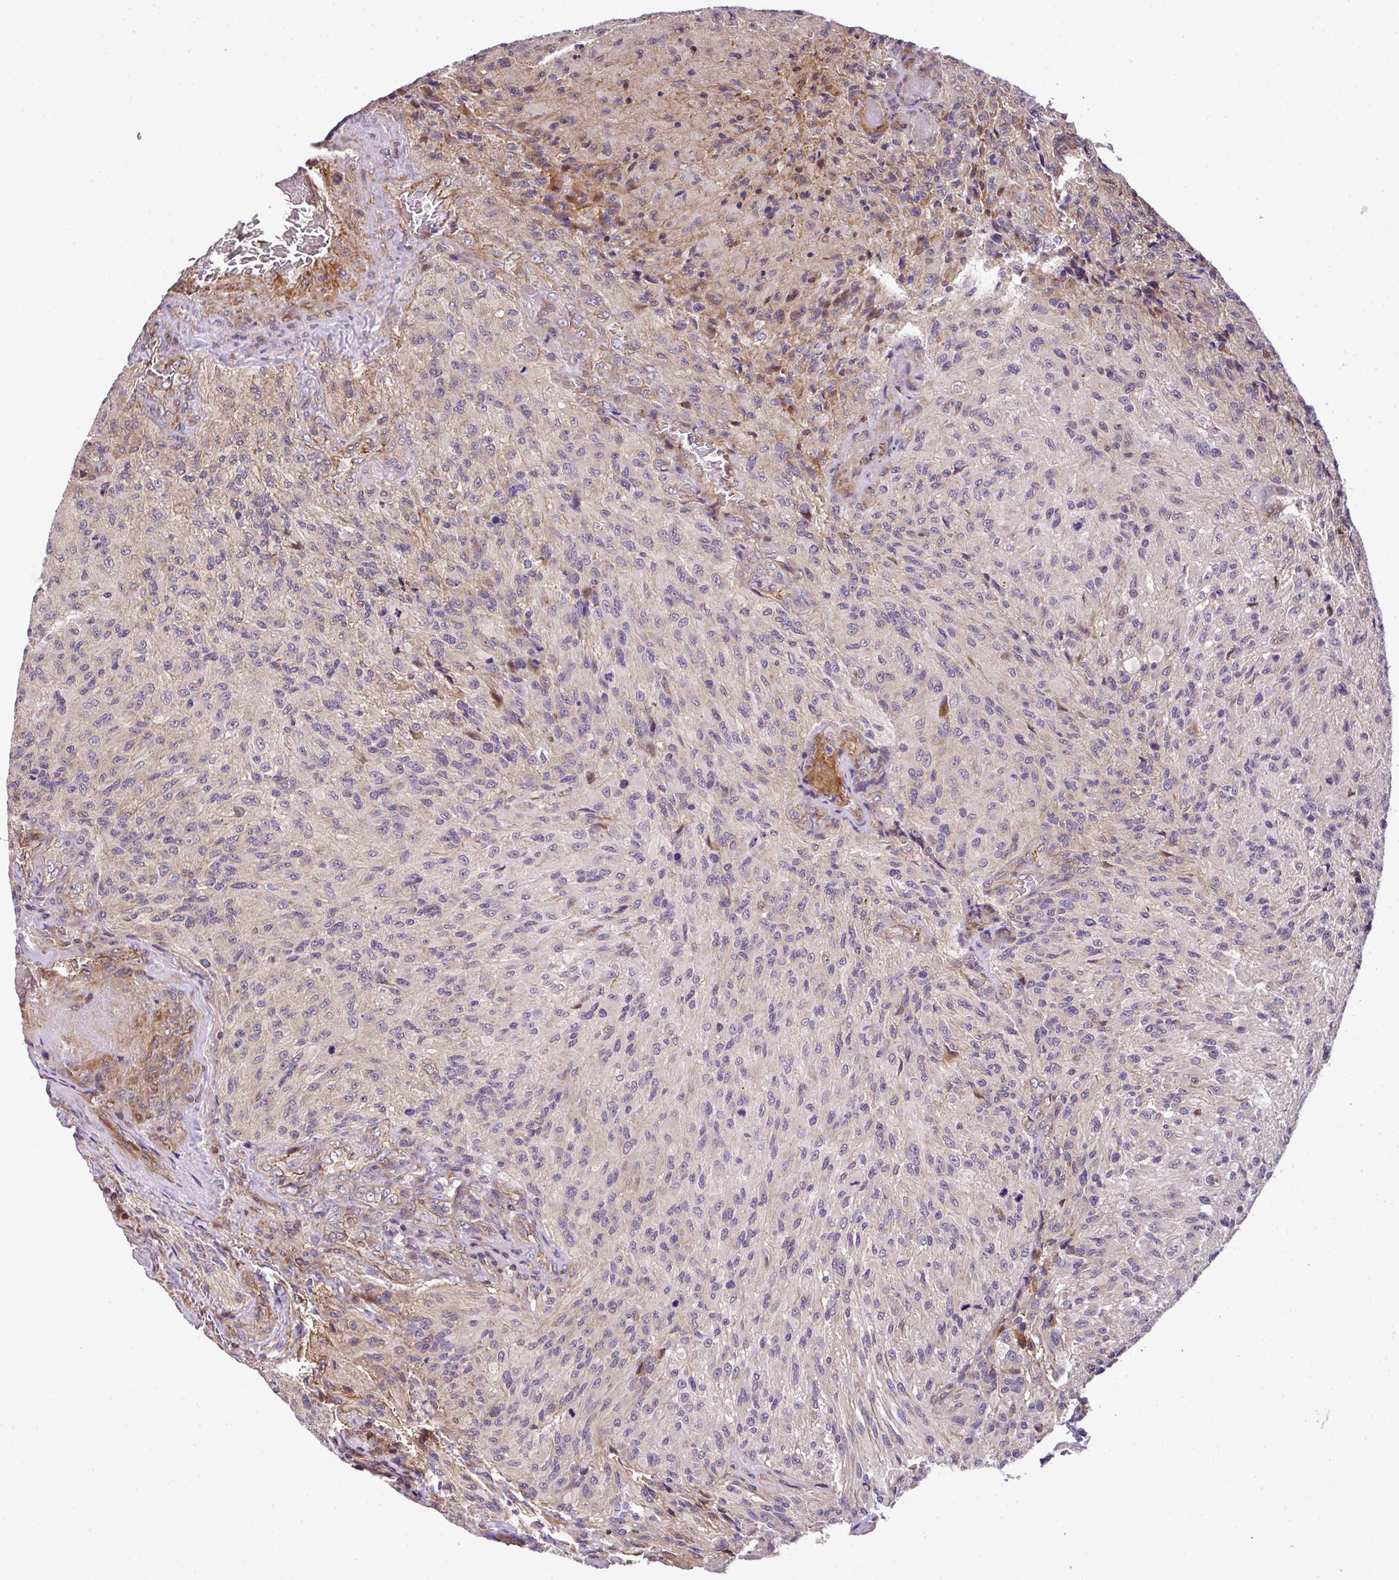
{"staining": {"intensity": "negative", "quantity": "none", "location": "none"}, "tissue": "glioma", "cell_type": "Tumor cells", "image_type": "cancer", "snomed": [{"axis": "morphology", "description": "Normal tissue, NOS"}, {"axis": "morphology", "description": "Glioma, malignant, High grade"}, {"axis": "topography", "description": "Cerebral cortex"}], "caption": "IHC image of neoplastic tissue: glioma stained with DAB demonstrates no significant protein staining in tumor cells. (DAB (3,3'-diaminobenzidine) IHC visualized using brightfield microscopy, high magnification).", "gene": "CASS4", "patient": {"sex": "male", "age": 56}}